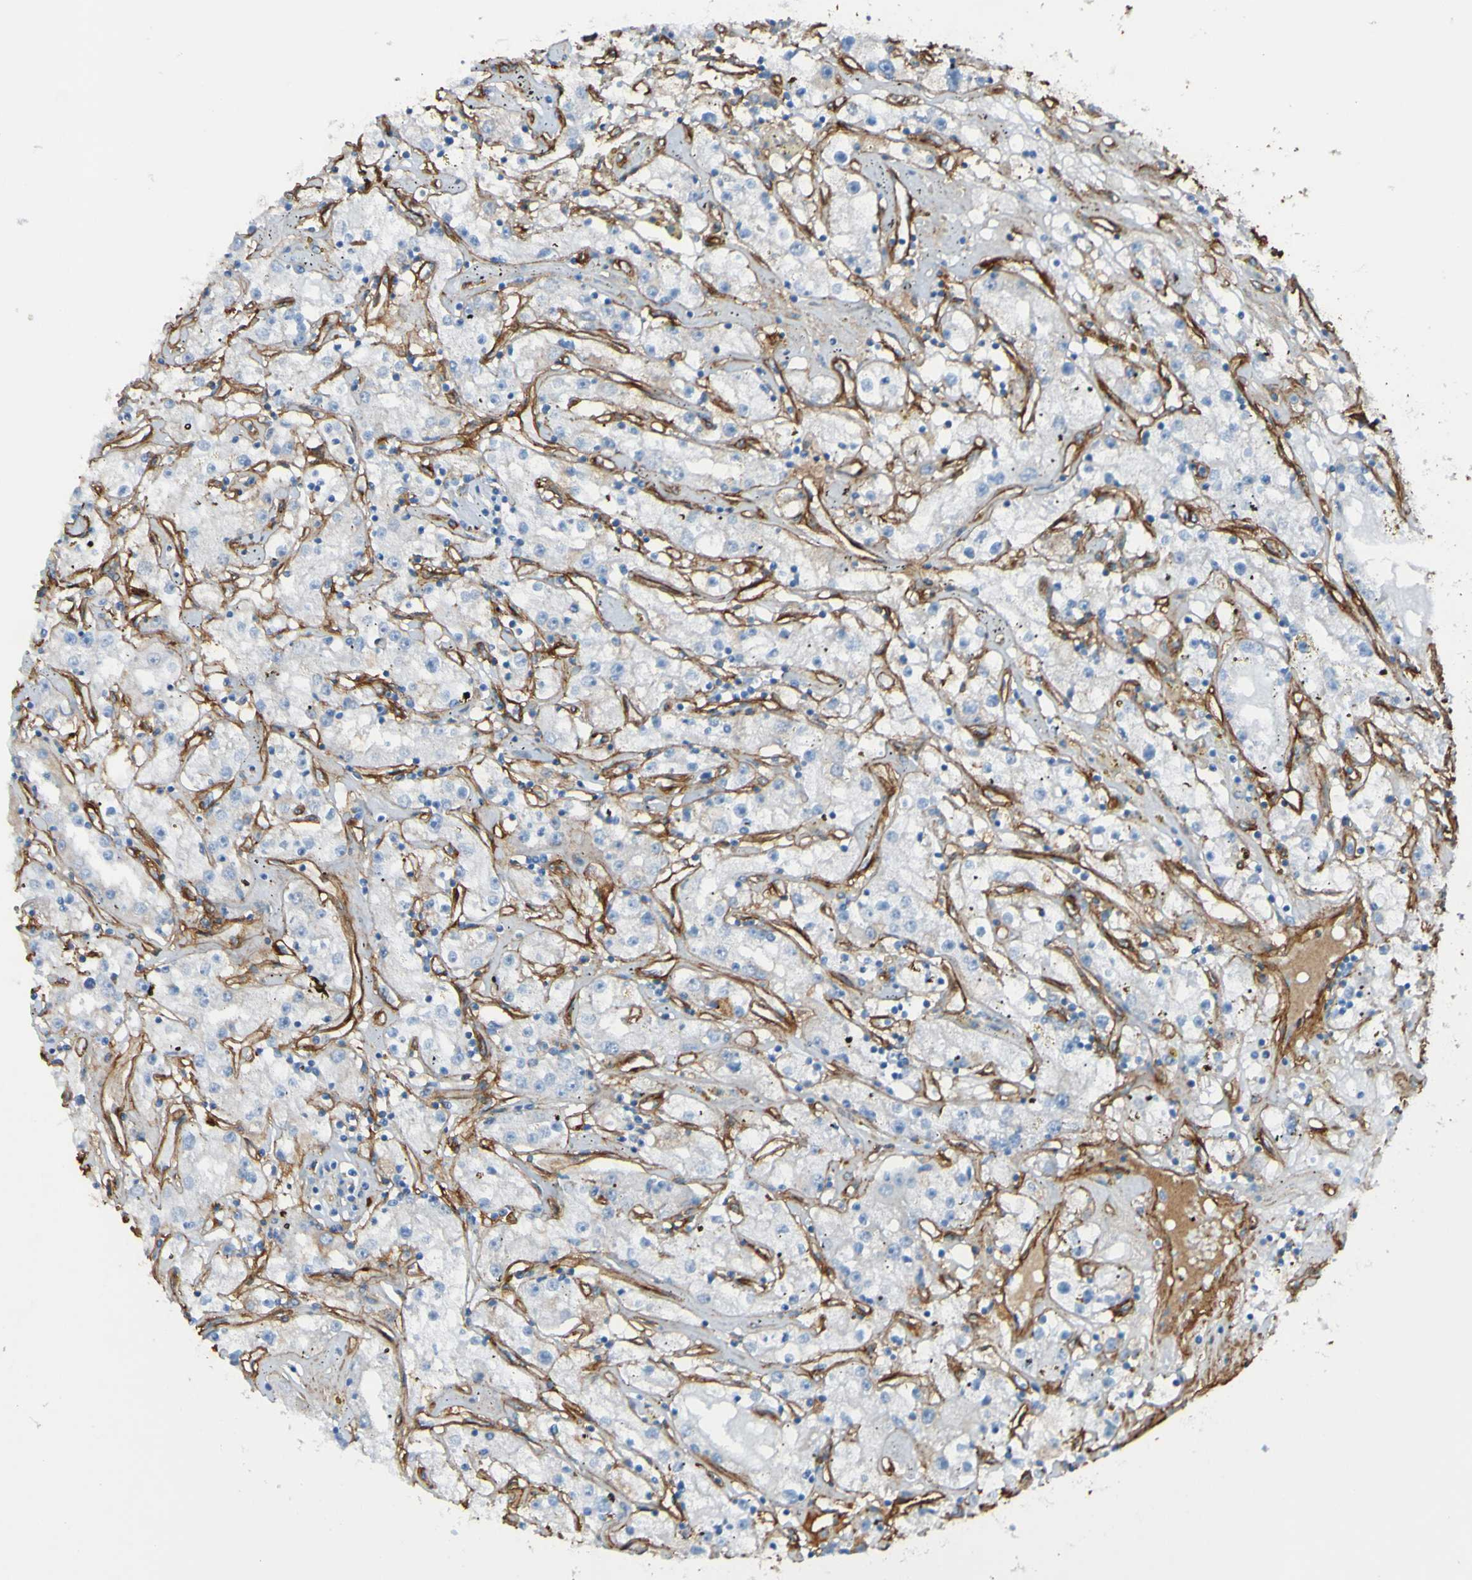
{"staining": {"intensity": "negative", "quantity": "none", "location": "none"}, "tissue": "renal cancer", "cell_type": "Tumor cells", "image_type": "cancer", "snomed": [{"axis": "morphology", "description": "Adenocarcinoma, NOS"}, {"axis": "topography", "description": "Kidney"}], "caption": "Image shows no protein positivity in tumor cells of renal cancer (adenocarcinoma) tissue.", "gene": "COL4A2", "patient": {"sex": "male", "age": 56}}